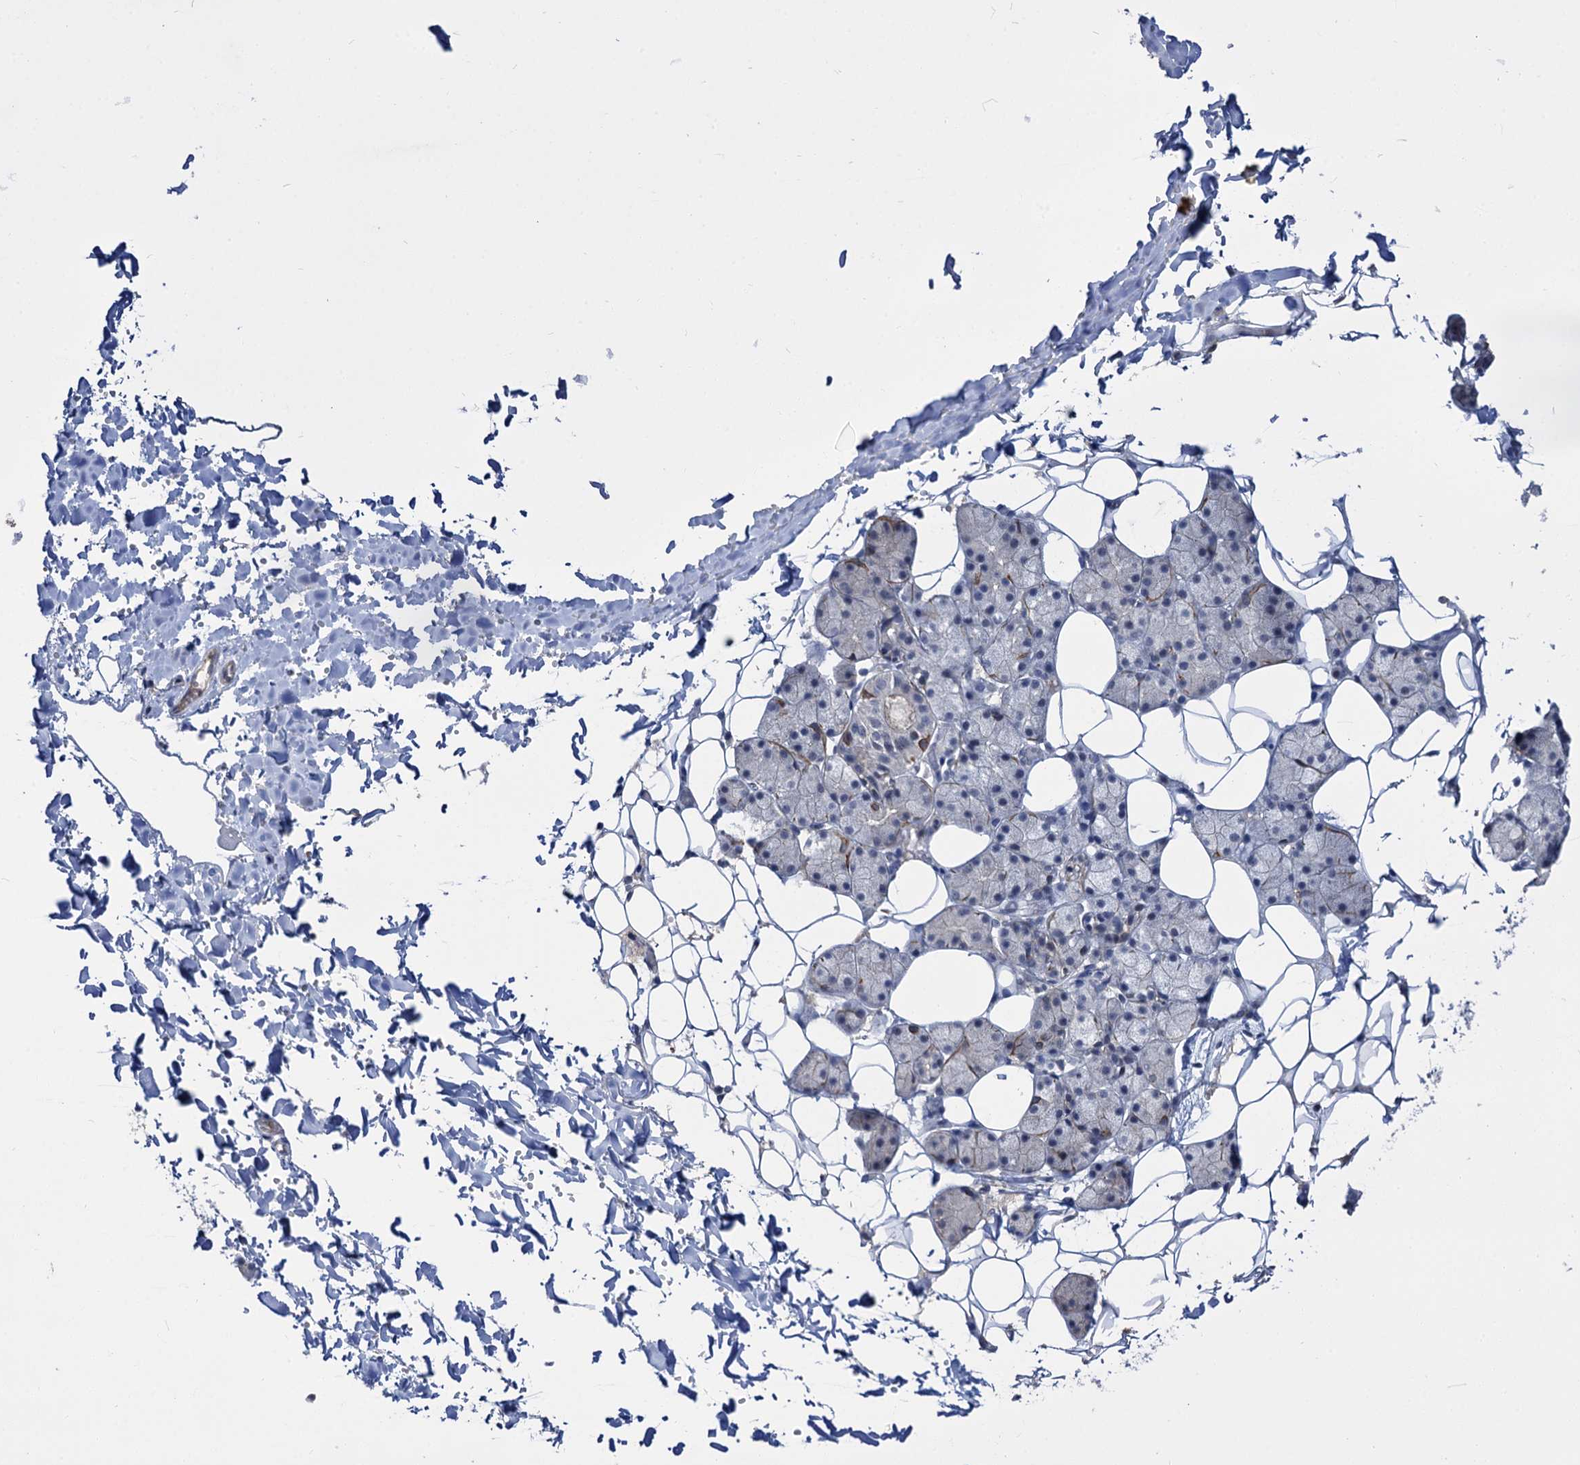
{"staining": {"intensity": "weak", "quantity": "<25%", "location": "cytoplasmic/membranous"}, "tissue": "salivary gland", "cell_type": "Glandular cells", "image_type": "normal", "snomed": [{"axis": "morphology", "description": "Normal tissue, NOS"}, {"axis": "topography", "description": "Salivary gland"}], "caption": "IHC histopathology image of benign salivary gland: salivary gland stained with DAB reveals no significant protein staining in glandular cells.", "gene": "NEK10", "patient": {"sex": "female", "age": 33}}